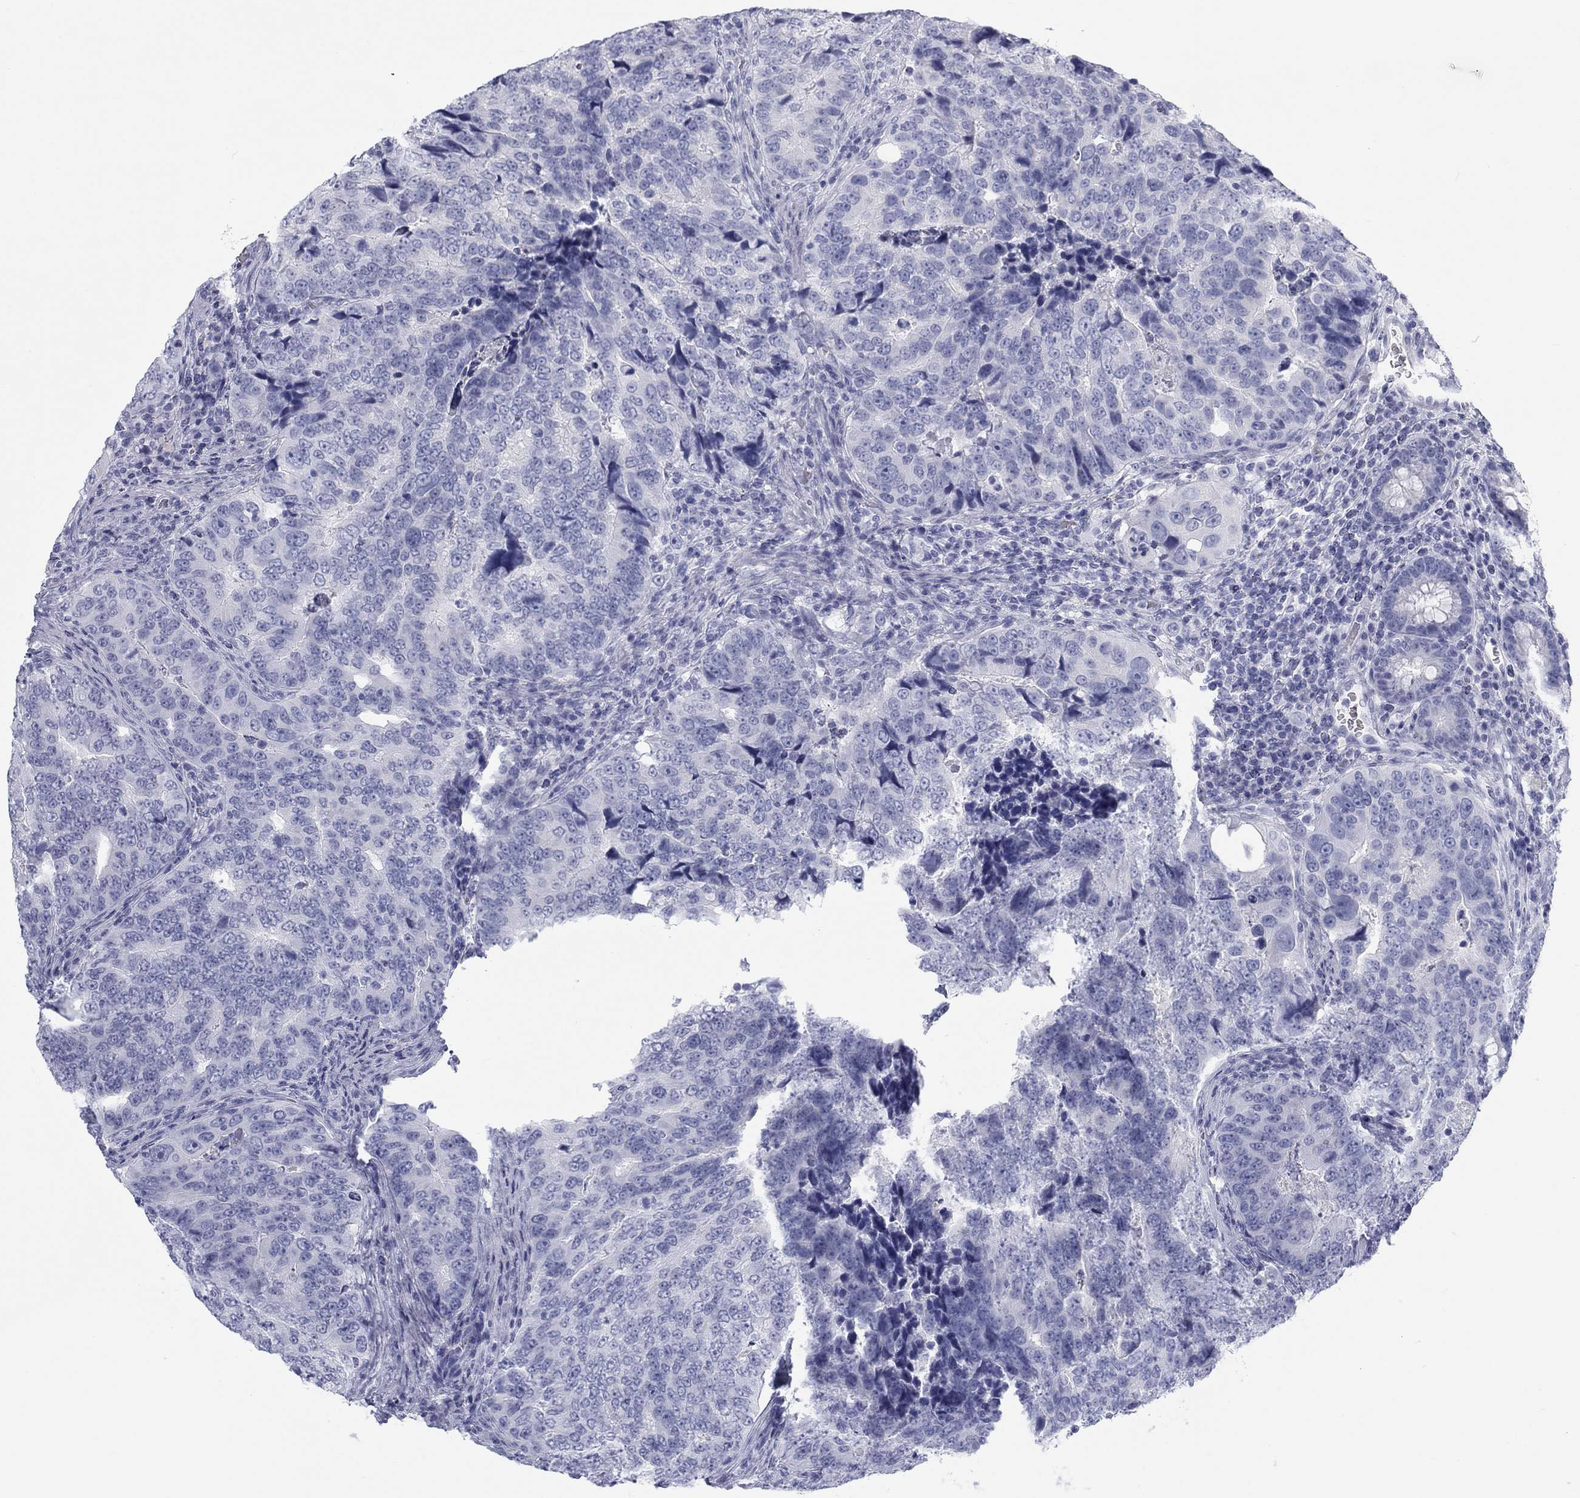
{"staining": {"intensity": "negative", "quantity": "none", "location": "none"}, "tissue": "colorectal cancer", "cell_type": "Tumor cells", "image_type": "cancer", "snomed": [{"axis": "morphology", "description": "Adenocarcinoma, NOS"}, {"axis": "topography", "description": "Colon"}], "caption": "Colorectal cancer stained for a protein using immunohistochemistry (IHC) exhibits no positivity tumor cells.", "gene": "CALB1", "patient": {"sex": "female", "age": 72}}